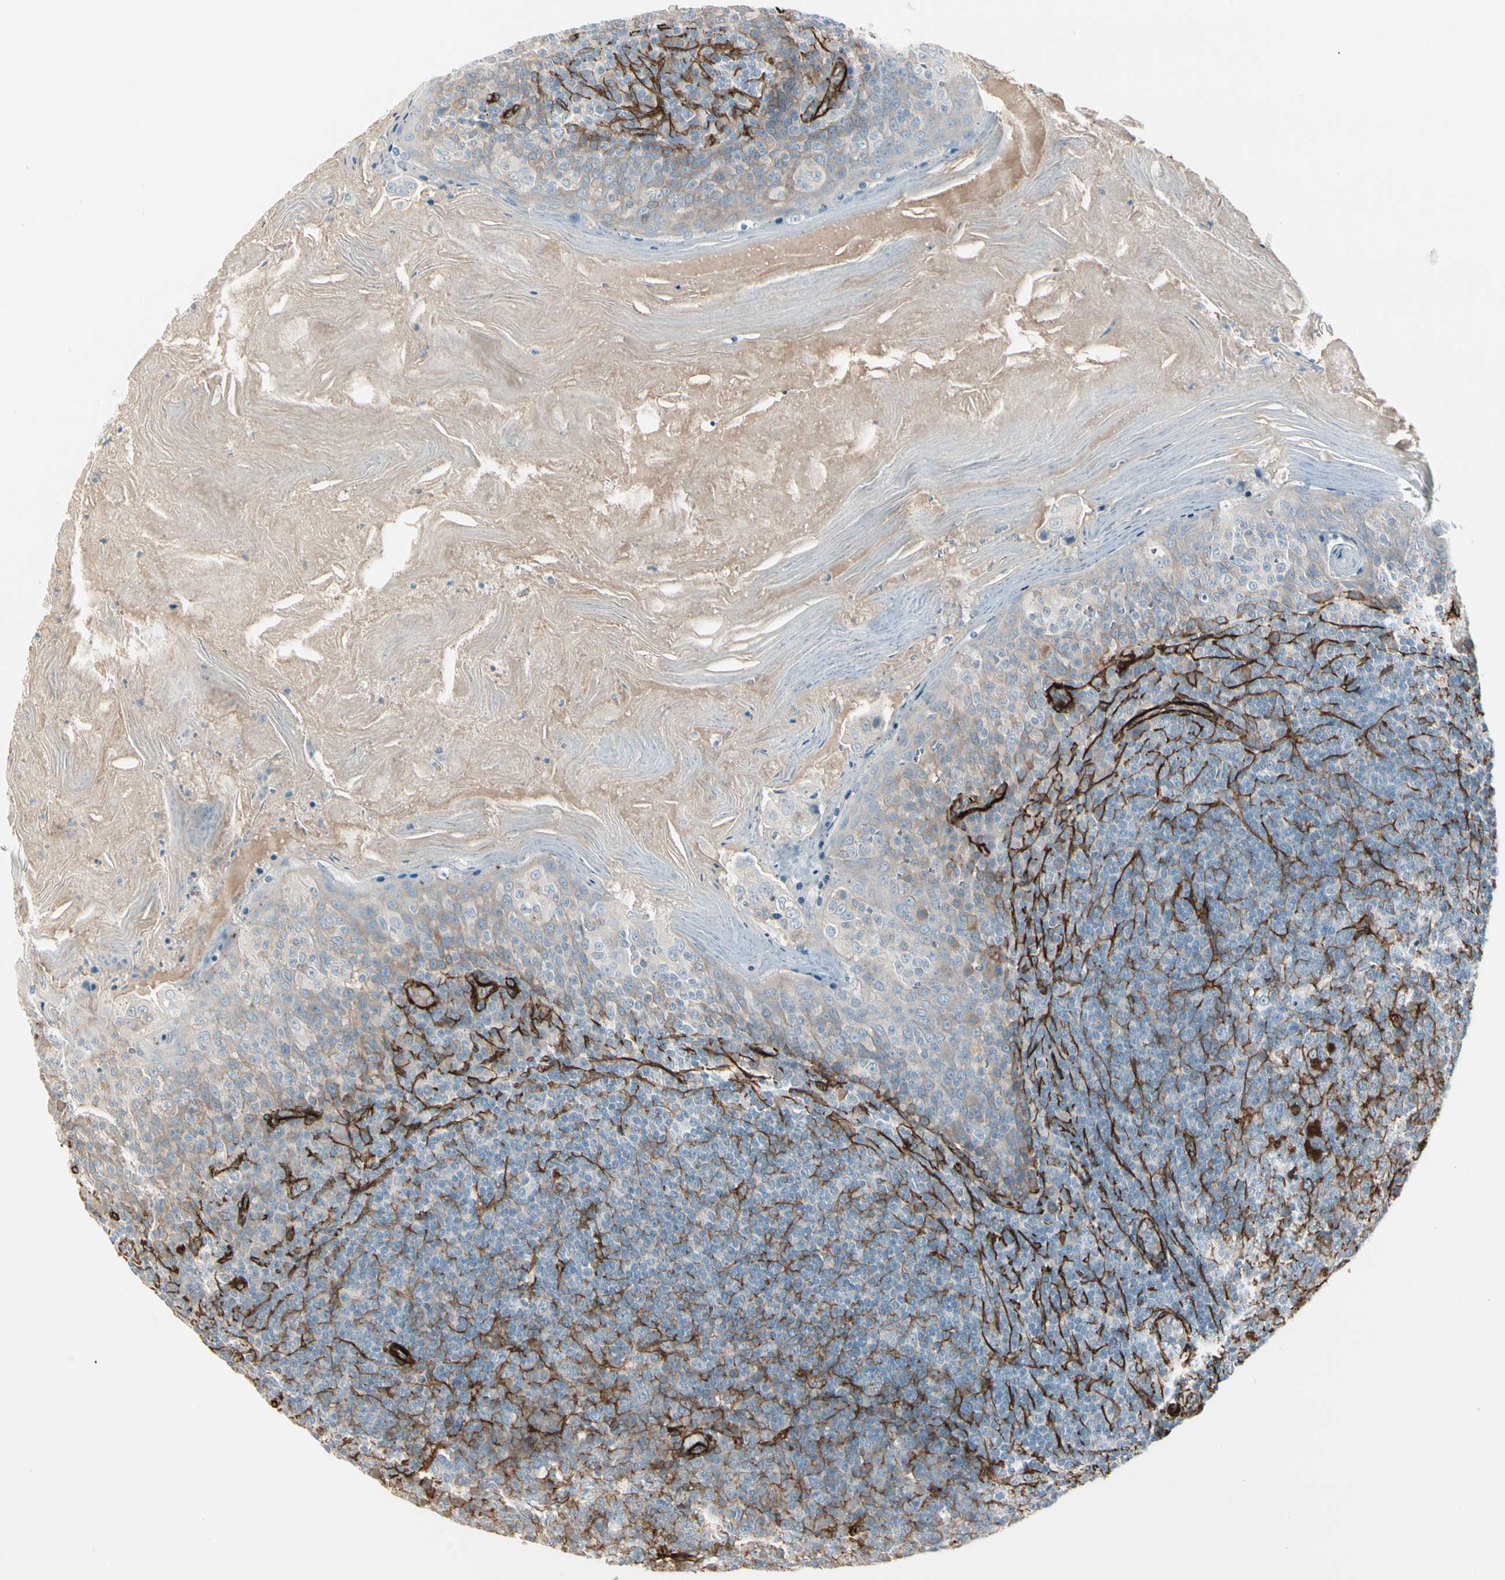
{"staining": {"intensity": "negative", "quantity": "none", "location": "none"}, "tissue": "tonsil", "cell_type": "Germinal center cells", "image_type": "normal", "snomed": [{"axis": "morphology", "description": "Normal tissue, NOS"}, {"axis": "topography", "description": "Tonsil"}], "caption": "IHC of normal human tonsil exhibits no expression in germinal center cells.", "gene": "CALD1", "patient": {"sex": "male", "age": 31}}